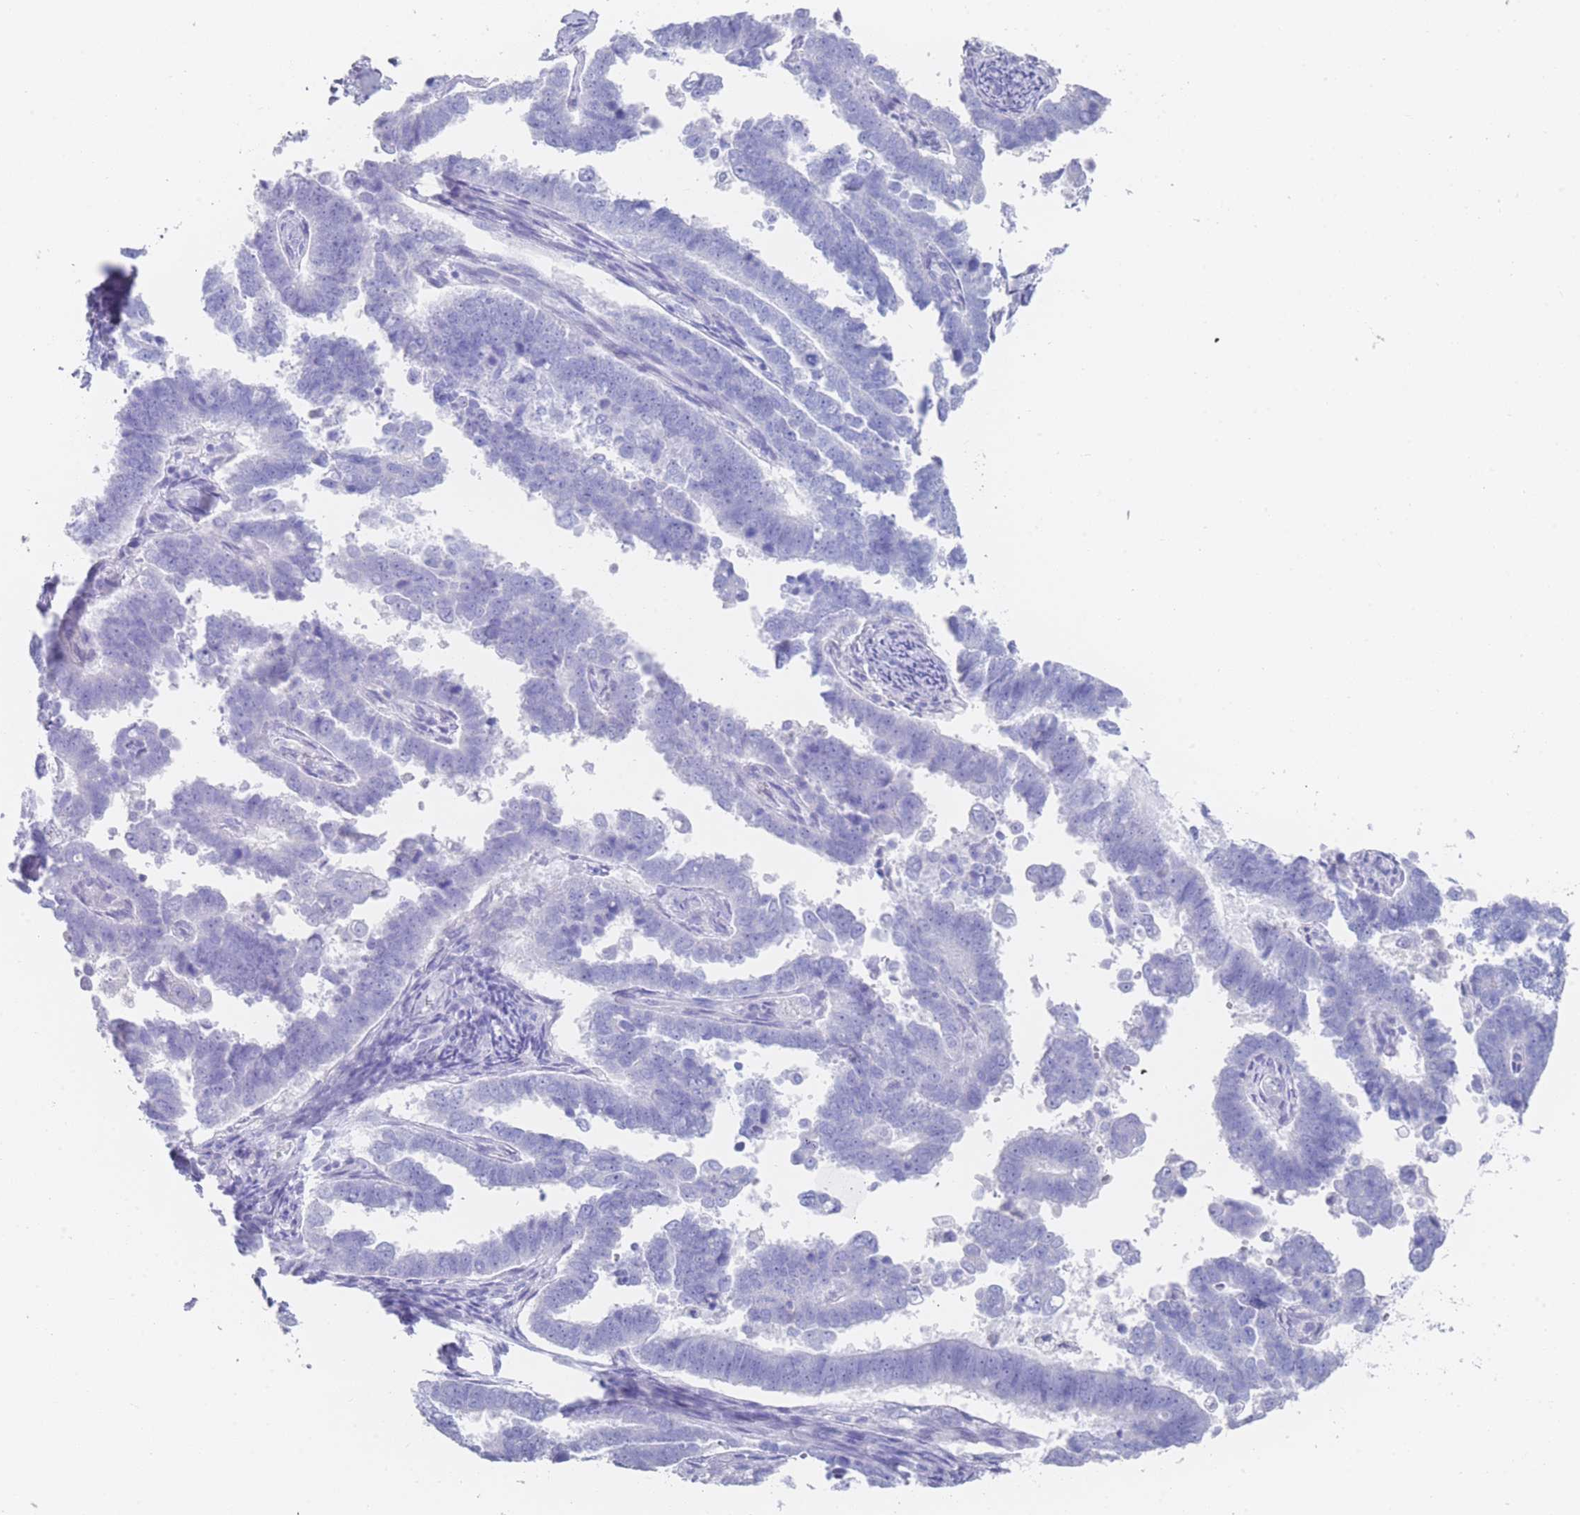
{"staining": {"intensity": "negative", "quantity": "none", "location": "none"}, "tissue": "endometrial cancer", "cell_type": "Tumor cells", "image_type": "cancer", "snomed": [{"axis": "morphology", "description": "Adenocarcinoma, NOS"}, {"axis": "topography", "description": "Endometrium"}], "caption": "Tumor cells show no significant protein staining in adenocarcinoma (endometrial).", "gene": "LRRC37A", "patient": {"sex": "female", "age": 75}}